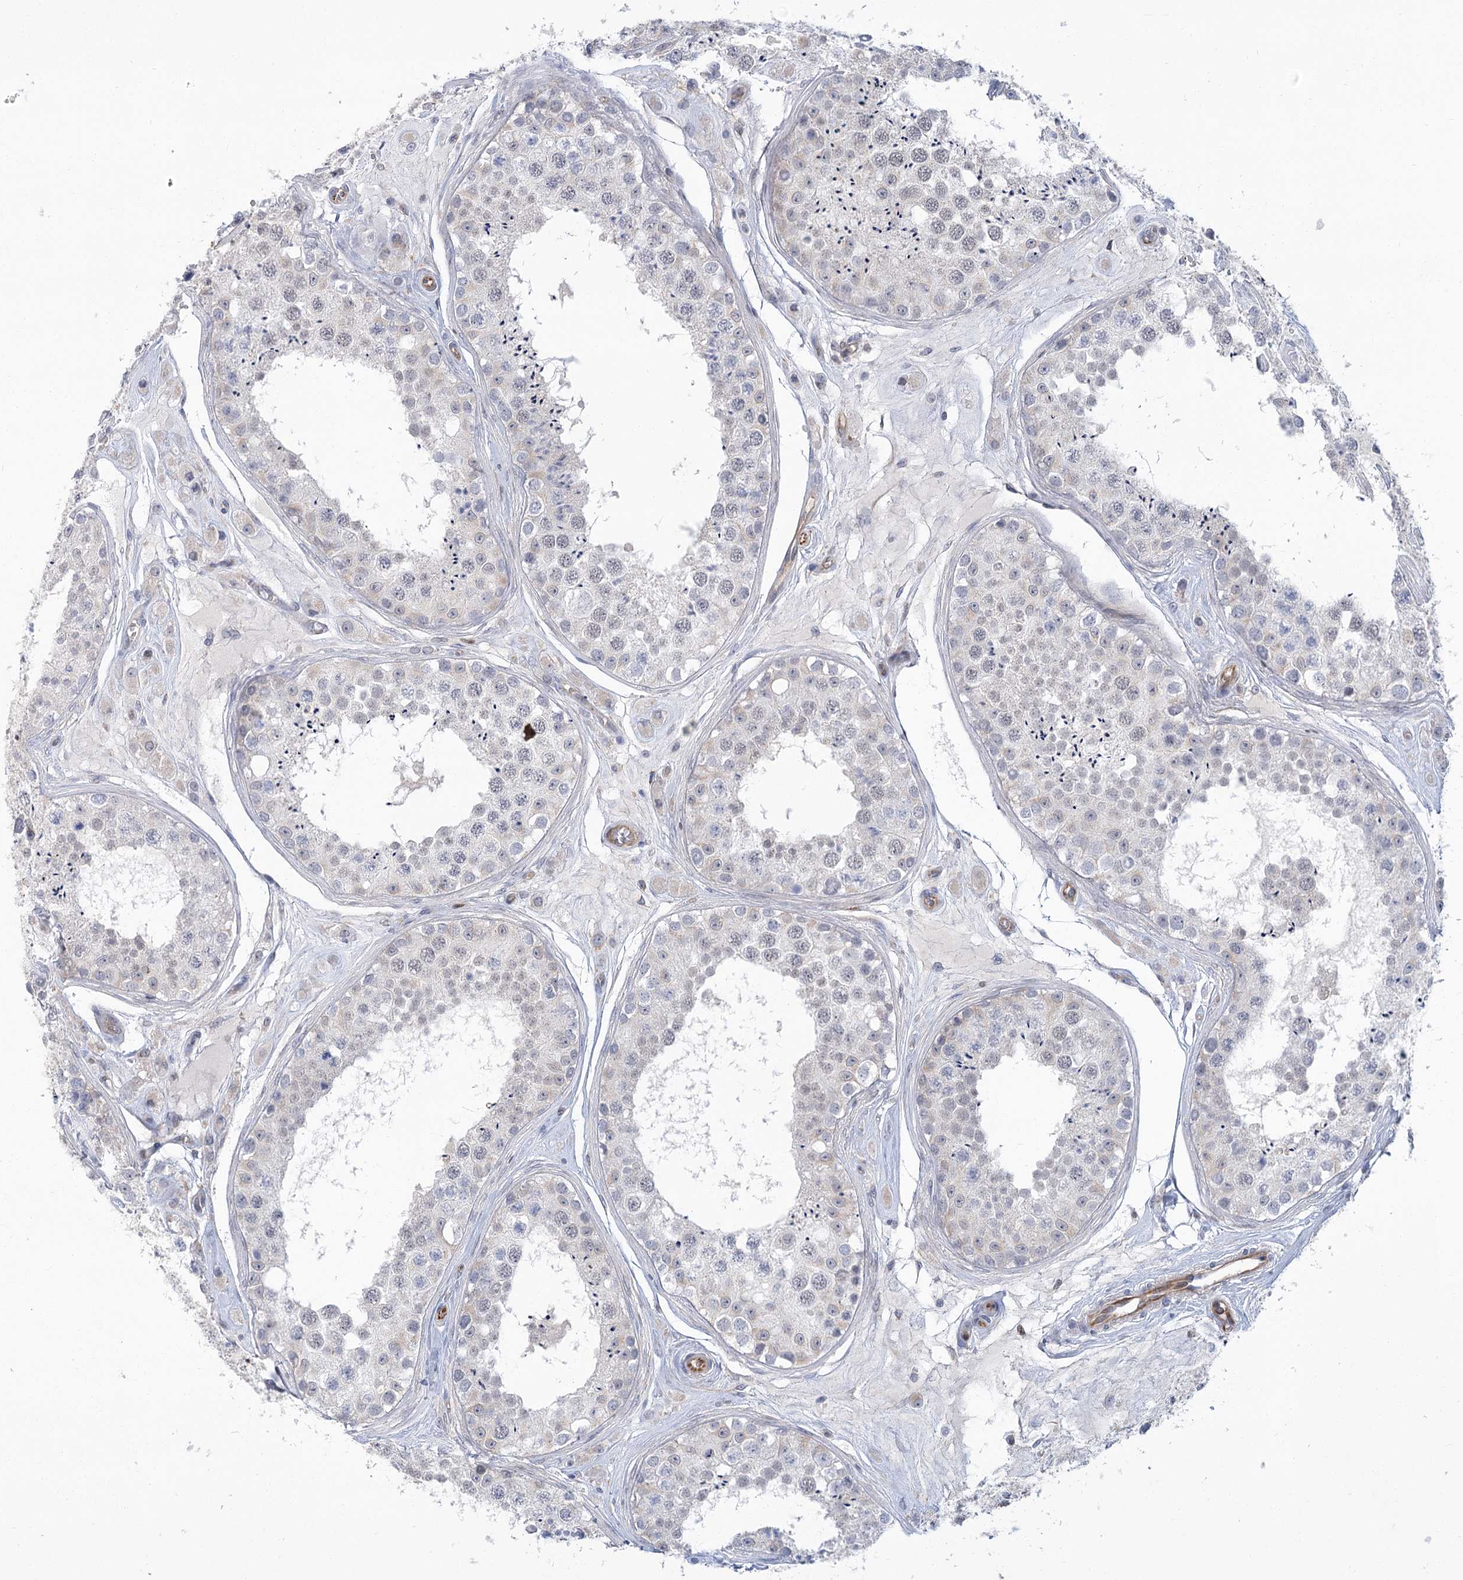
{"staining": {"intensity": "negative", "quantity": "none", "location": "none"}, "tissue": "testis", "cell_type": "Cells in seminiferous ducts", "image_type": "normal", "snomed": [{"axis": "morphology", "description": "Normal tissue, NOS"}, {"axis": "topography", "description": "Testis"}], "caption": "Micrograph shows no protein positivity in cells in seminiferous ducts of normal testis.", "gene": "THAP6", "patient": {"sex": "male", "age": 25}}